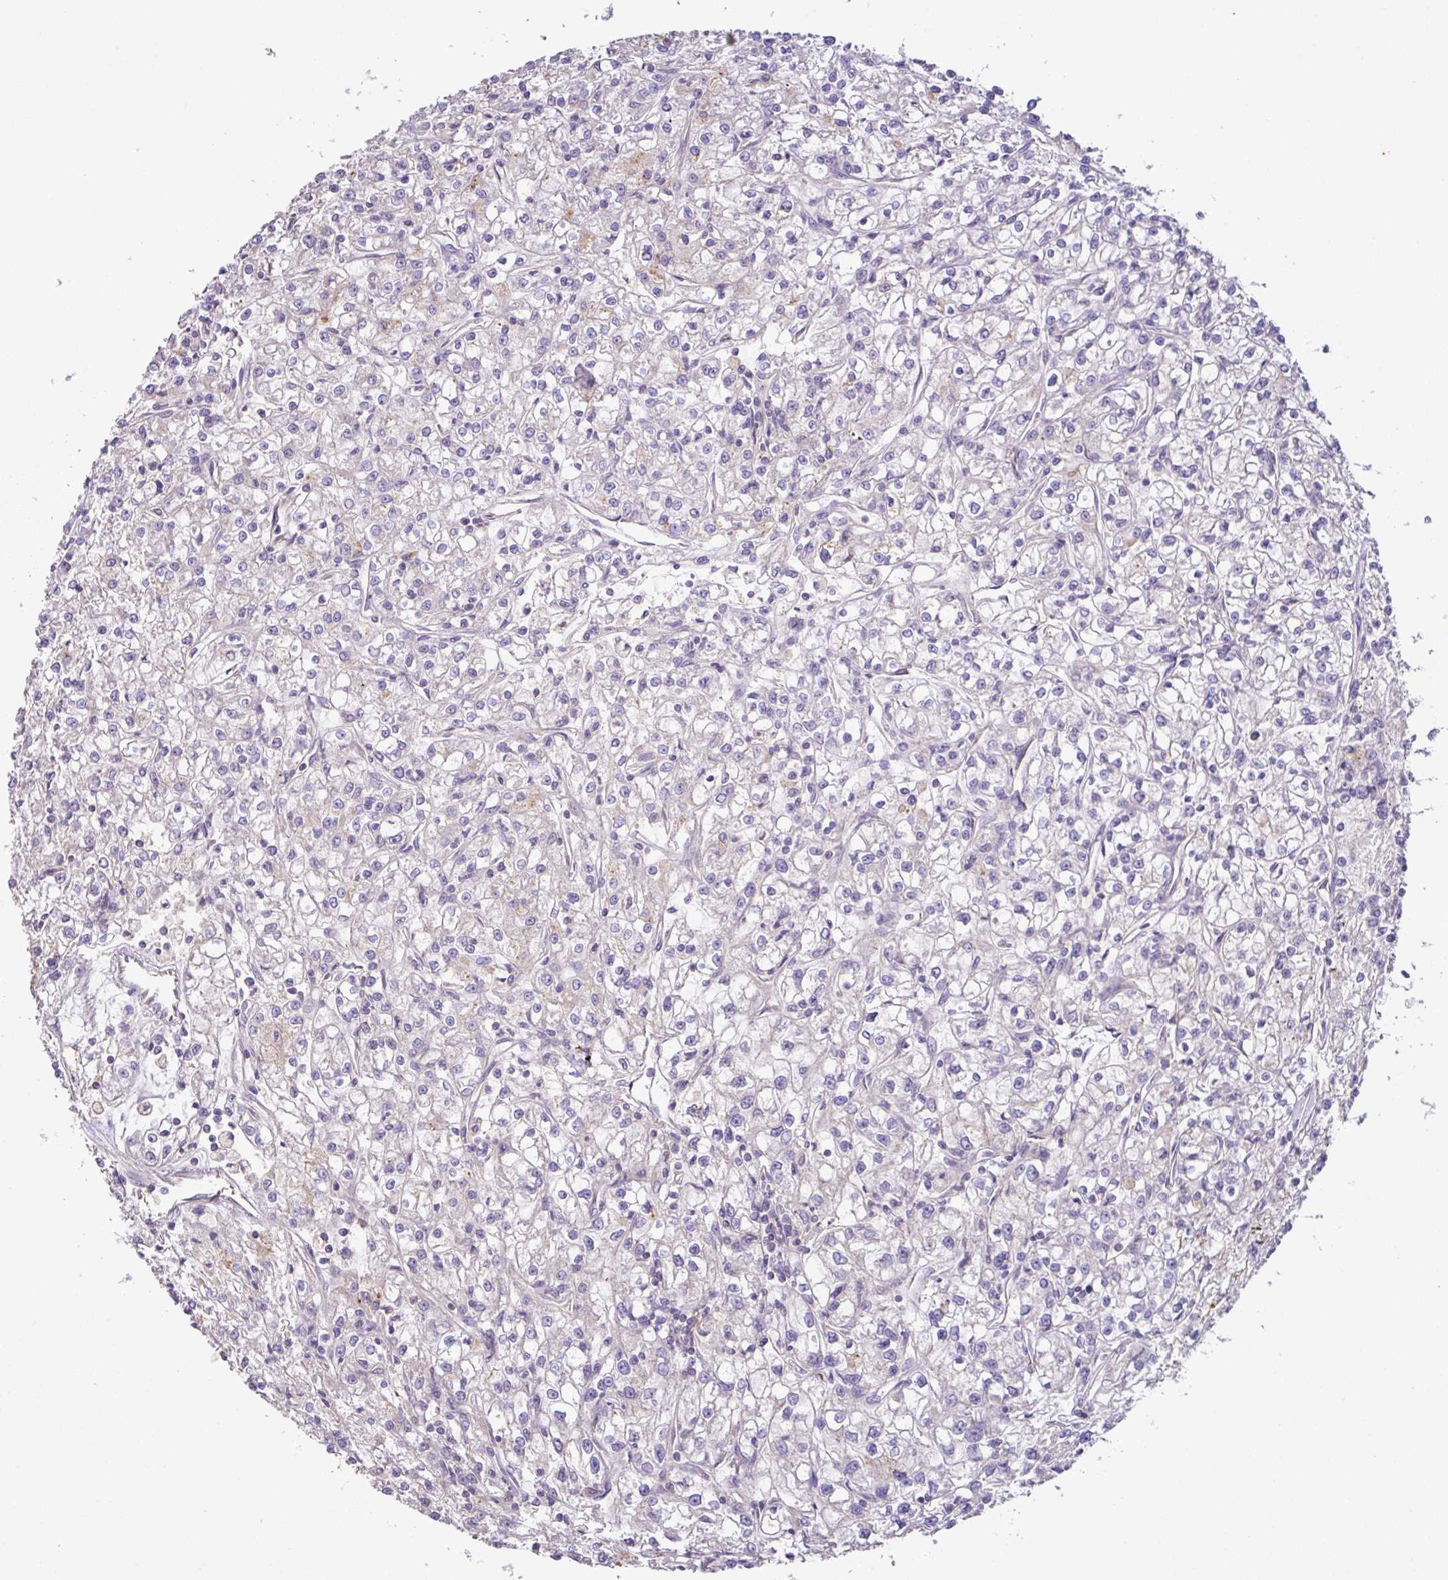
{"staining": {"intensity": "negative", "quantity": "none", "location": "none"}, "tissue": "renal cancer", "cell_type": "Tumor cells", "image_type": "cancer", "snomed": [{"axis": "morphology", "description": "Adenocarcinoma, NOS"}, {"axis": "topography", "description": "Kidney"}], "caption": "Histopathology image shows no significant protein positivity in tumor cells of adenocarcinoma (renal).", "gene": "AGR3", "patient": {"sex": "female", "age": 59}}